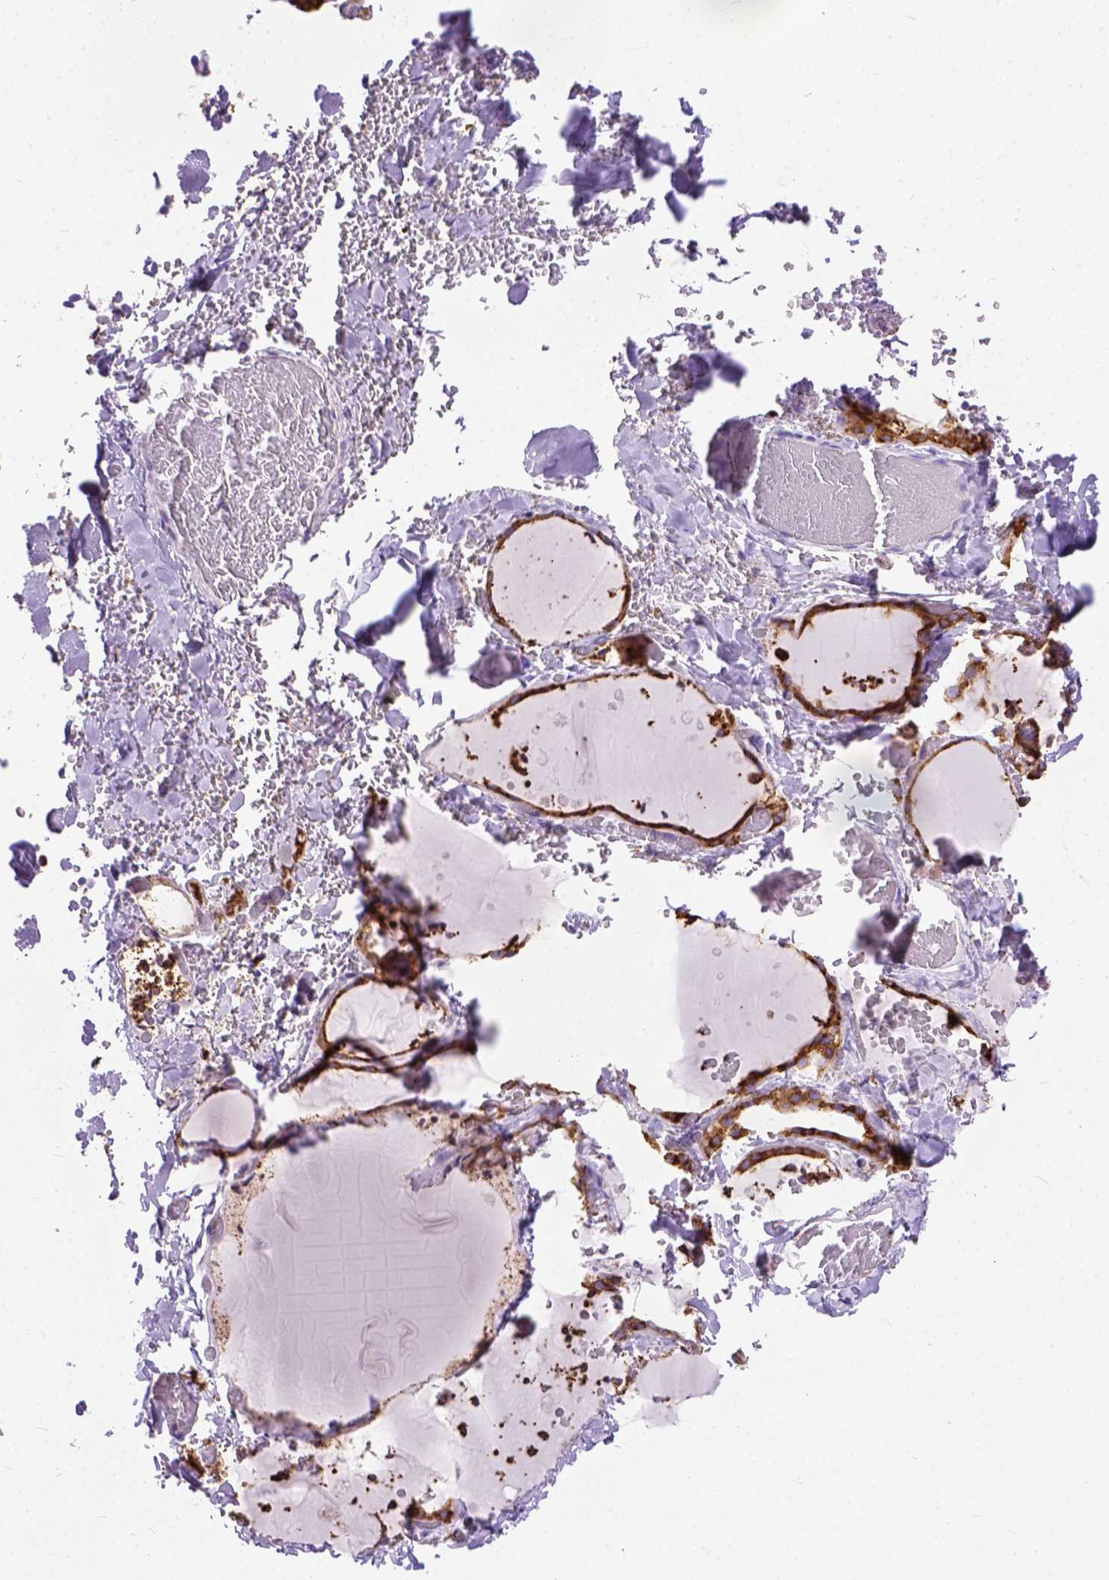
{"staining": {"intensity": "strong", "quantity": ">75%", "location": "cytoplasmic/membranous"}, "tissue": "thyroid gland", "cell_type": "Glandular cells", "image_type": "normal", "snomed": [{"axis": "morphology", "description": "Normal tissue, NOS"}, {"axis": "topography", "description": "Thyroid gland"}], "caption": "Immunohistochemistry (DAB) staining of unremarkable thyroid gland demonstrates strong cytoplasmic/membranous protein staining in approximately >75% of glandular cells.", "gene": "PLK4", "patient": {"sex": "female", "age": 36}}